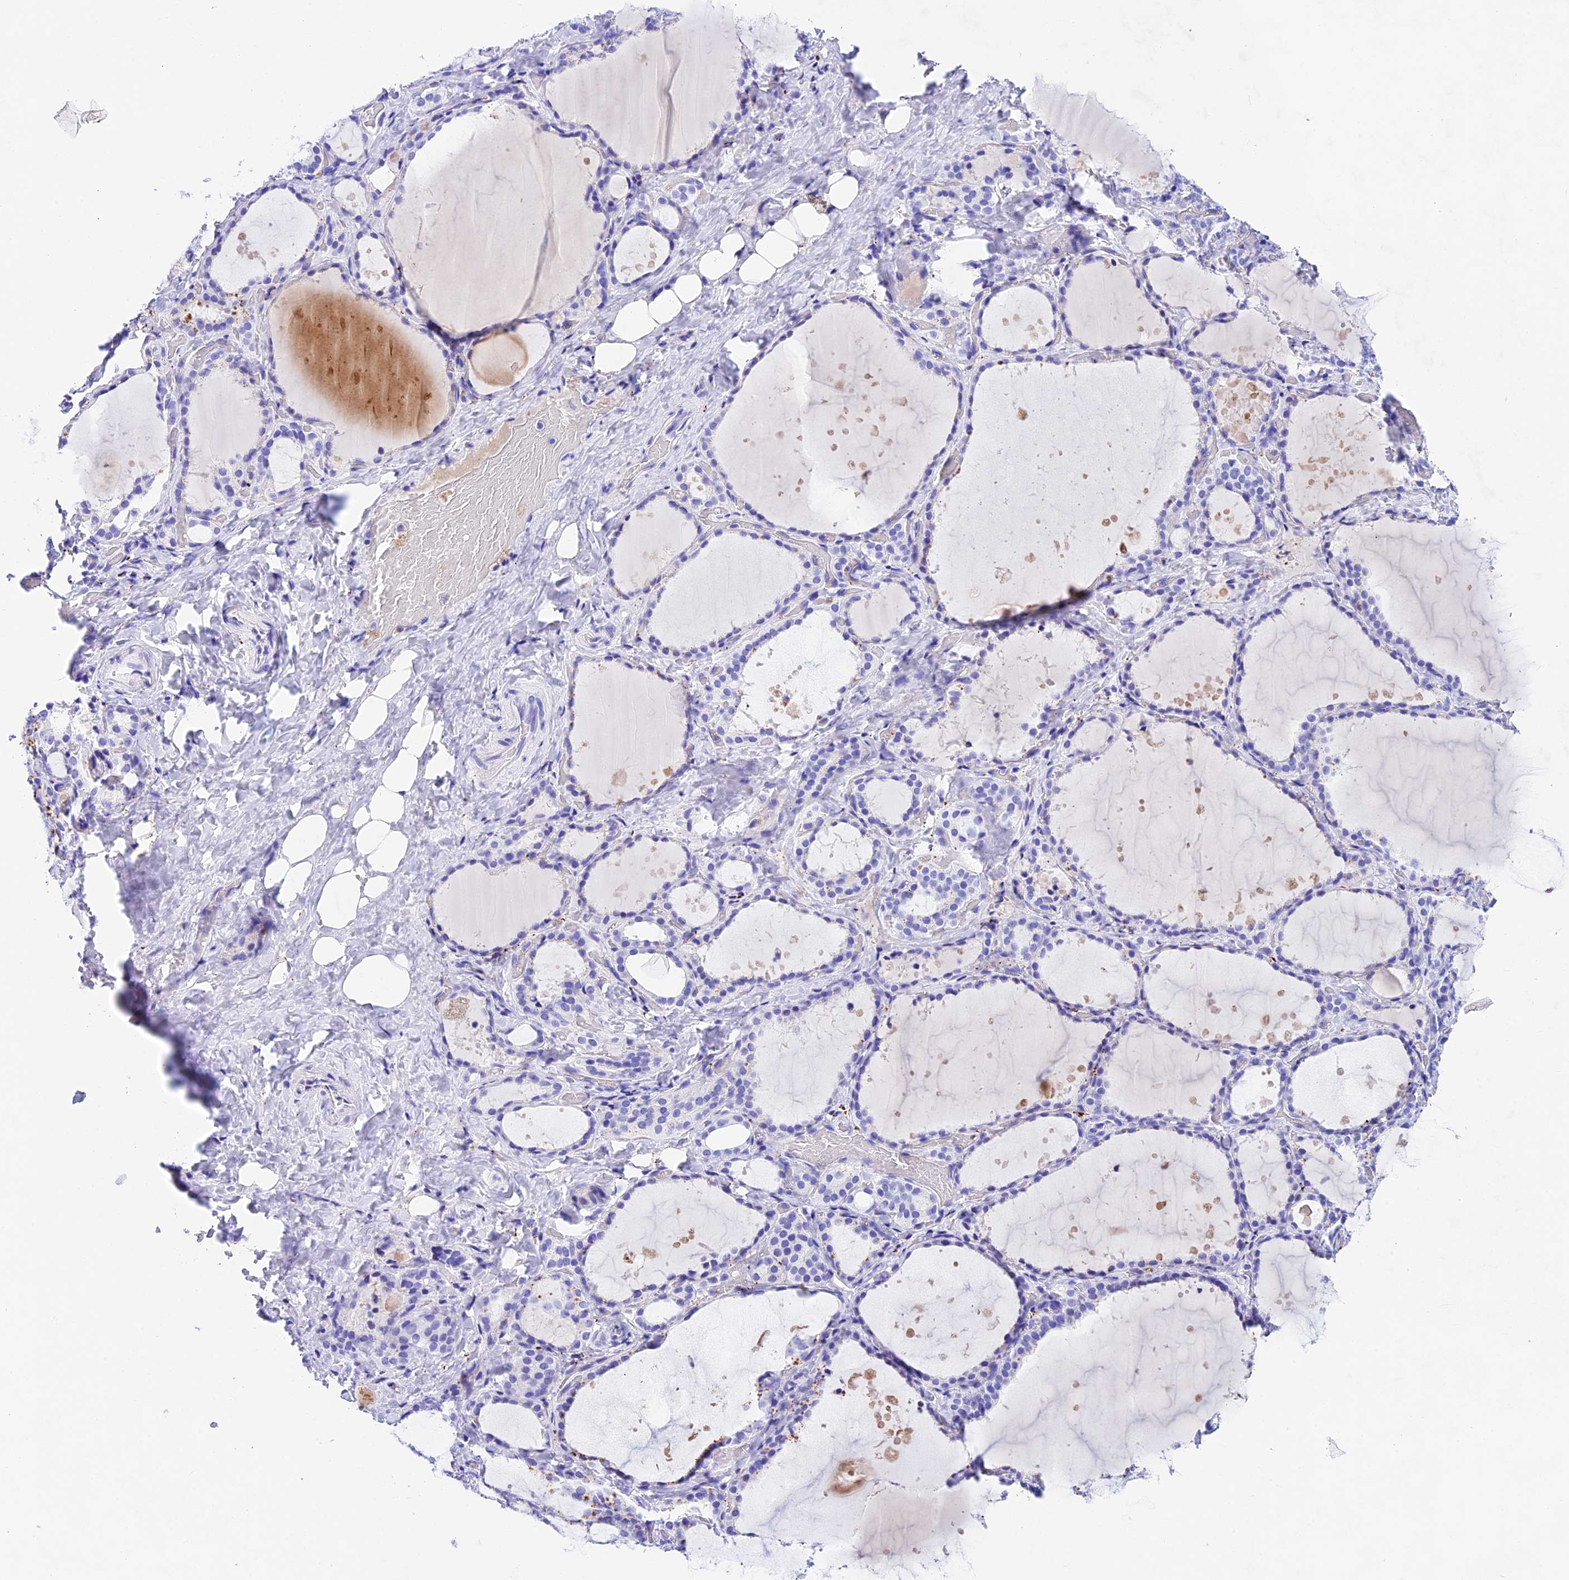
{"staining": {"intensity": "negative", "quantity": "none", "location": "none"}, "tissue": "thyroid gland", "cell_type": "Glandular cells", "image_type": "normal", "snomed": [{"axis": "morphology", "description": "Normal tissue, NOS"}, {"axis": "topography", "description": "Thyroid gland"}], "caption": "DAB immunohistochemical staining of unremarkable human thyroid gland displays no significant expression in glandular cells.", "gene": "PSG11", "patient": {"sex": "female", "age": 44}}